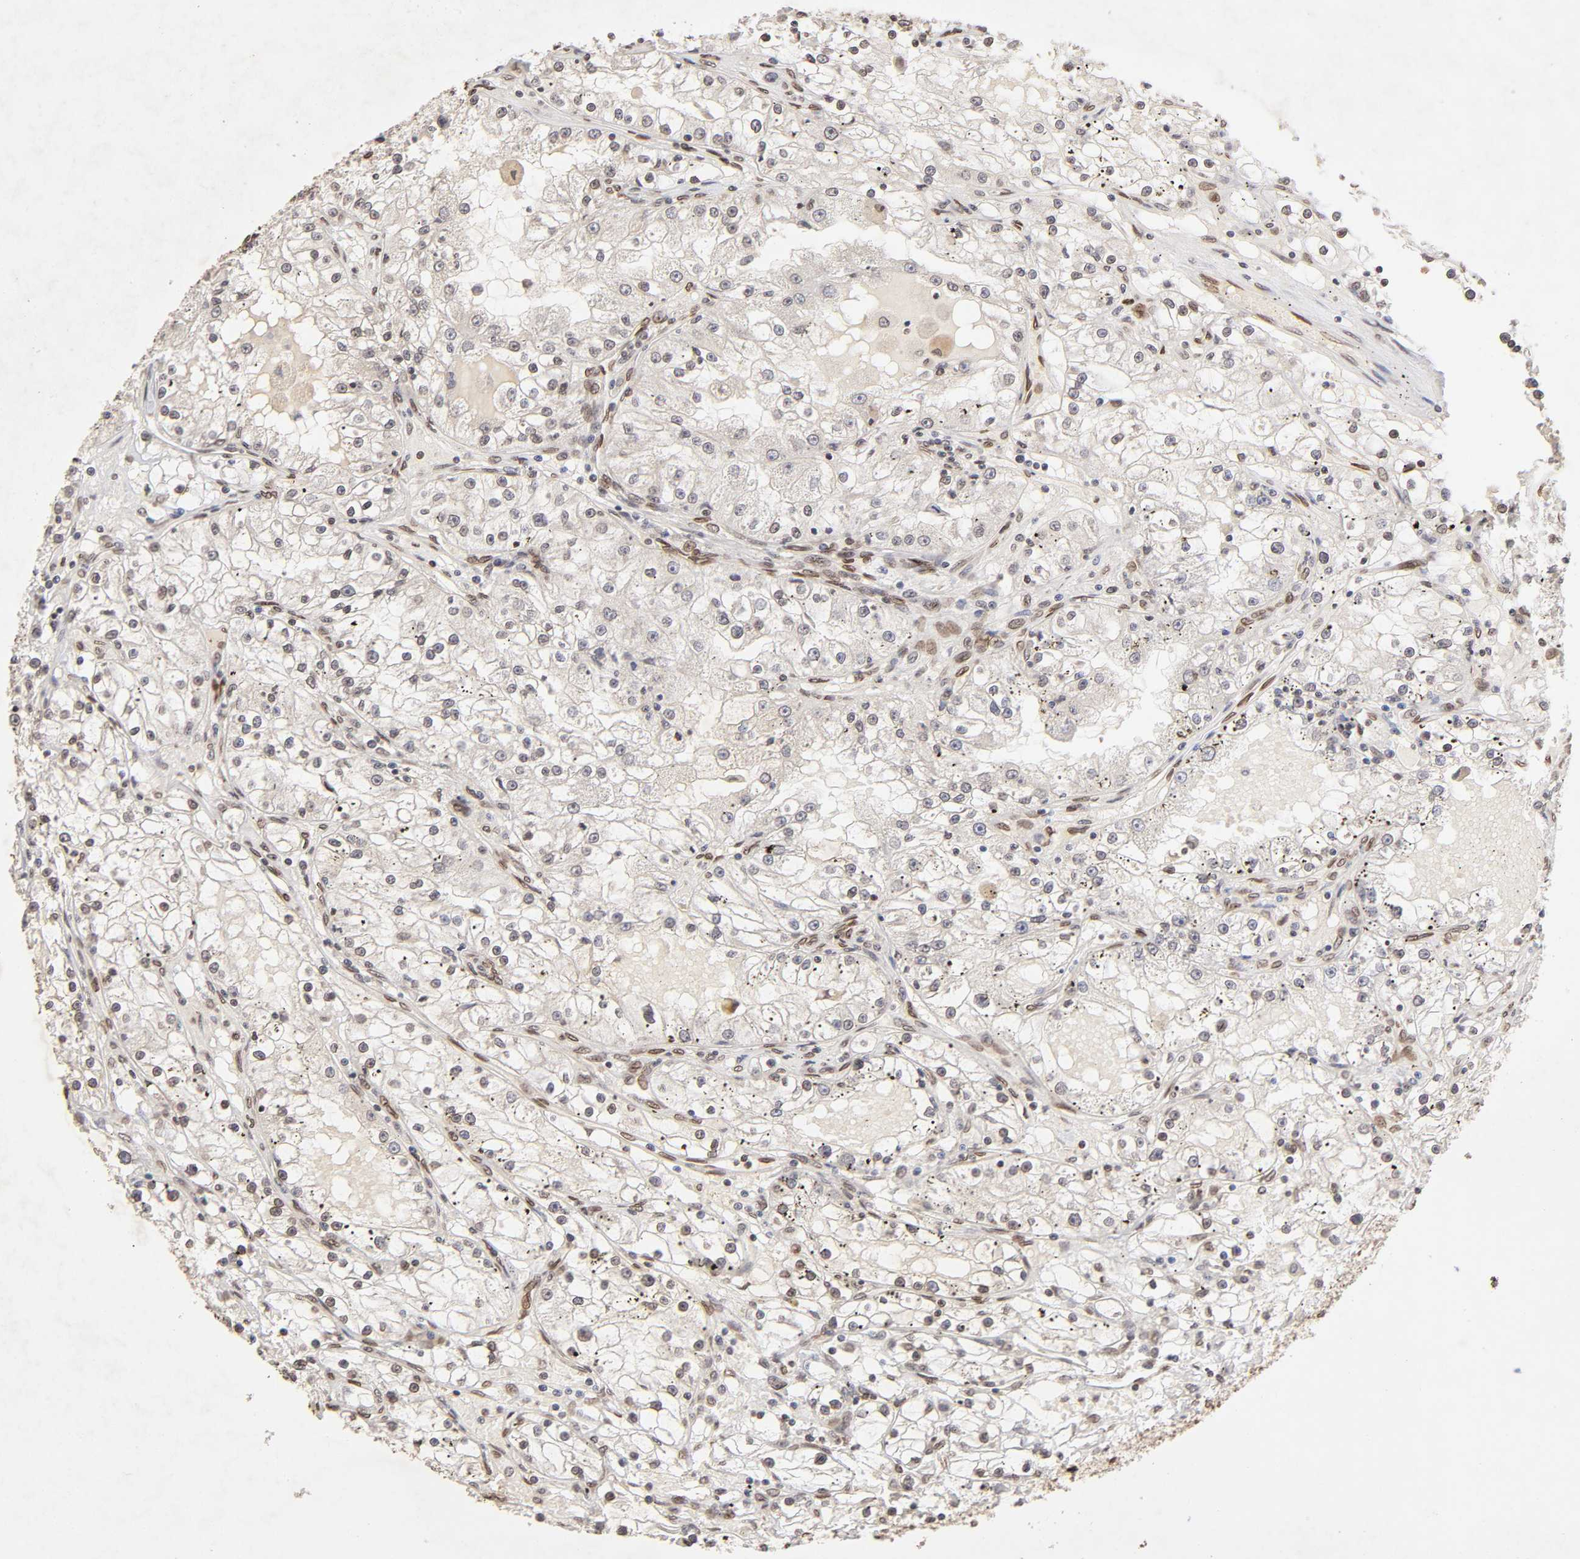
{"staining": {"intensity": "weak", "quantity": "<25%", "location": "nuclear"}, "tissue": "renal cancer", "cell_type": "Tumor cells", "image_type": "cancer", "snomed": [{"axis": "morphology", "description": "Adenocarcinoma, NOS"}, {"axis": "topography", "description": "Kidney"}], "caption": "This histopathology image is of renal cancer (adenocarcinoma) stained with IHC to label a protein in brown with the nuclei are counter-stained blue. There is no expression in tumor cells. (DAB immunohistochemistry, high magnification).", "gene": "MLLT6", "patient": {"sex": "male", "age": 56}}